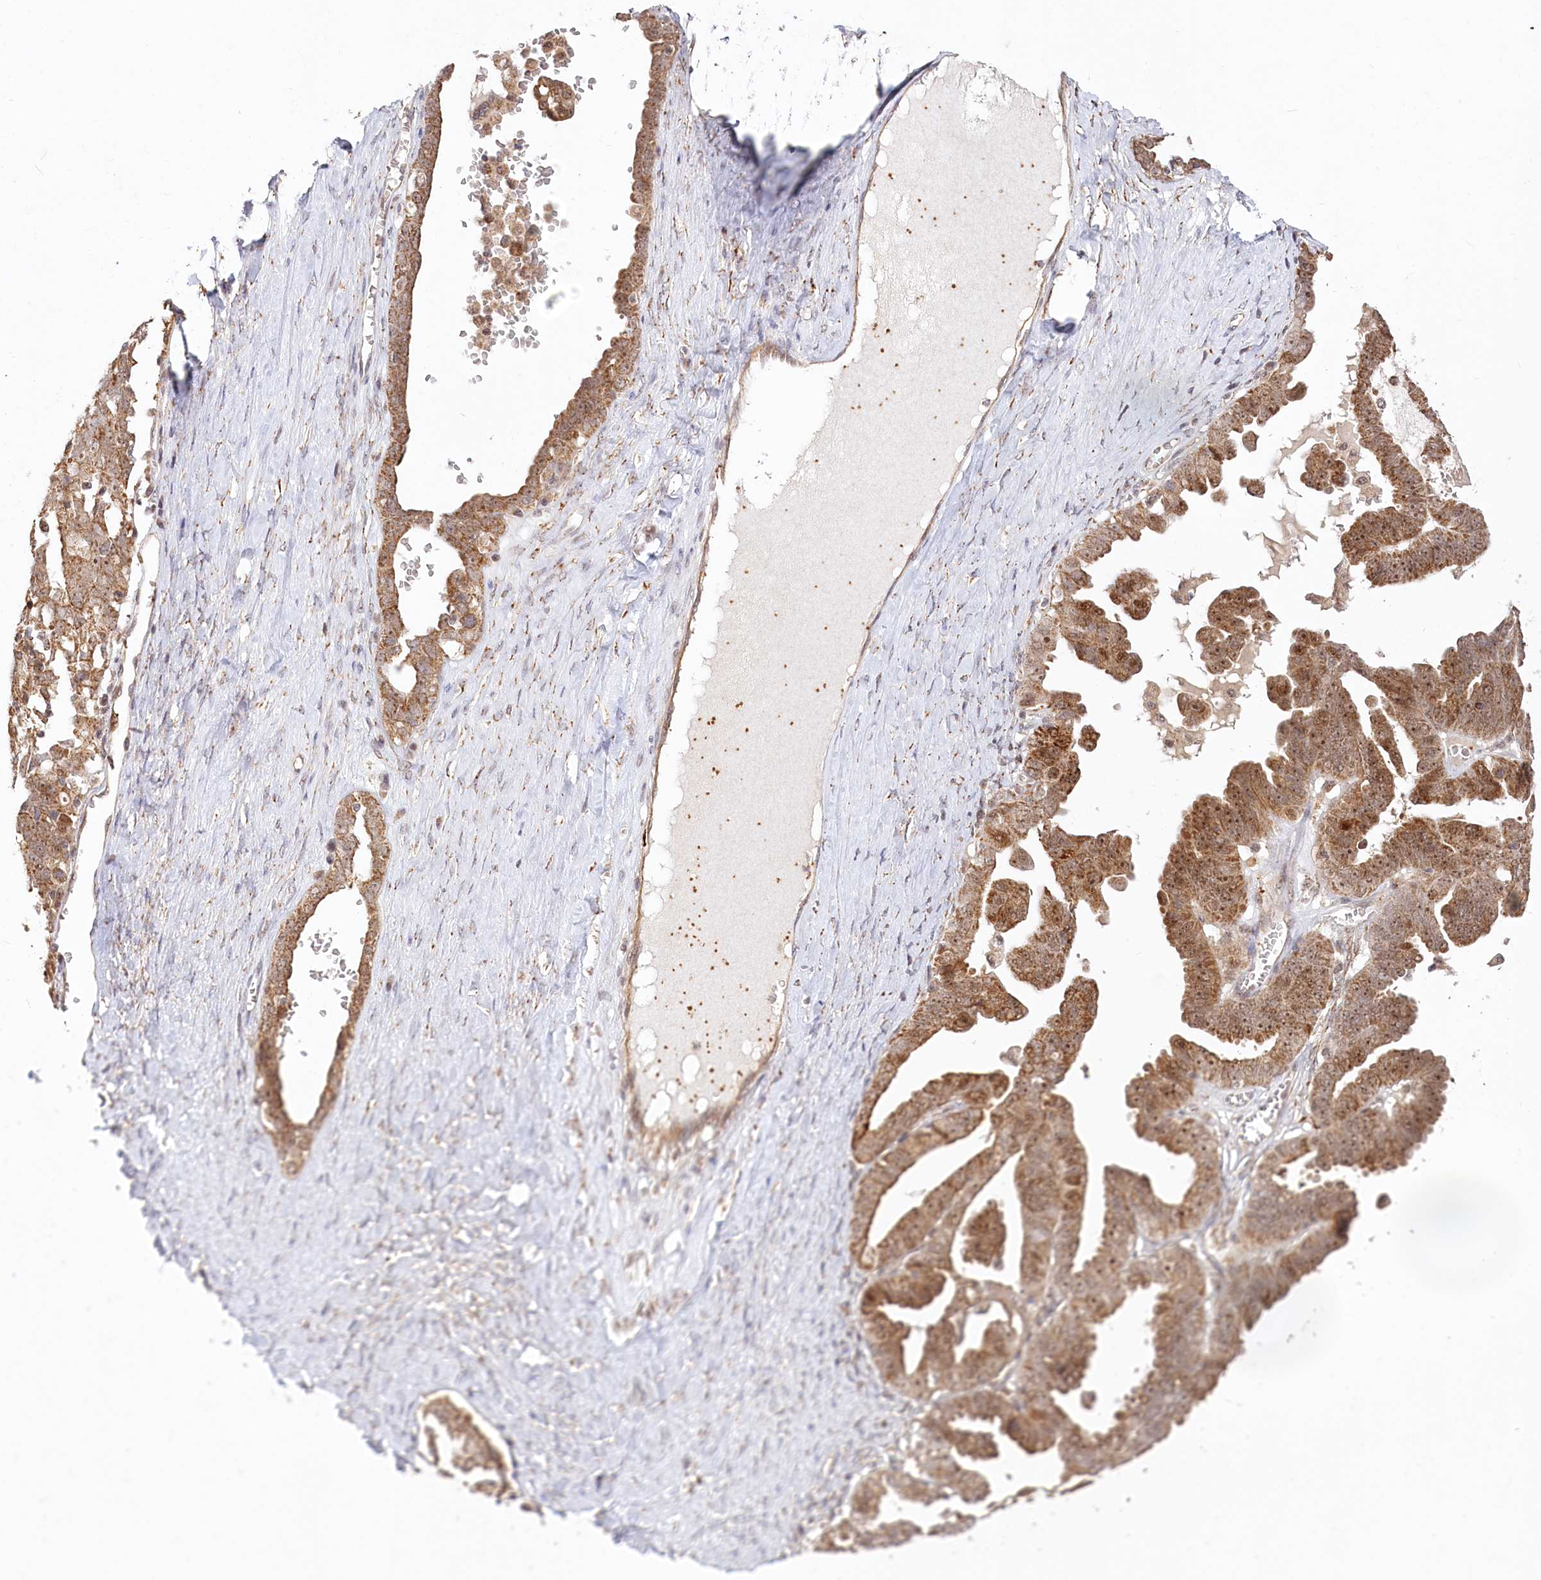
{"staining": {"intensity": "moderate", "quantity": ">75%", "location": "cytoplasmic/membranous,nuclear"}, "tissue": "ovarian cancer", "cell_type": "Tumor cells", "image_type": "cancer", "snomed": [{"axis": "morphology", "description": "Carcinoma, endometroid"}, {"axis": "topography", "description": "Ovary"}], "caption": "The immunohistochemical stain labels moderate cytoplasmic/membranous and nuclear expression in tumor cells of endometroid carcinoma (ovarian) tissue. The staining is performed using DAB (3,3'-diaminobenzidine) brown chromogen to label protein expression. The nuclei are counter-stained blue using hematoxylin.", "gene": "RTN4IP1", "patient": {"sex": "female", "age": 62}}